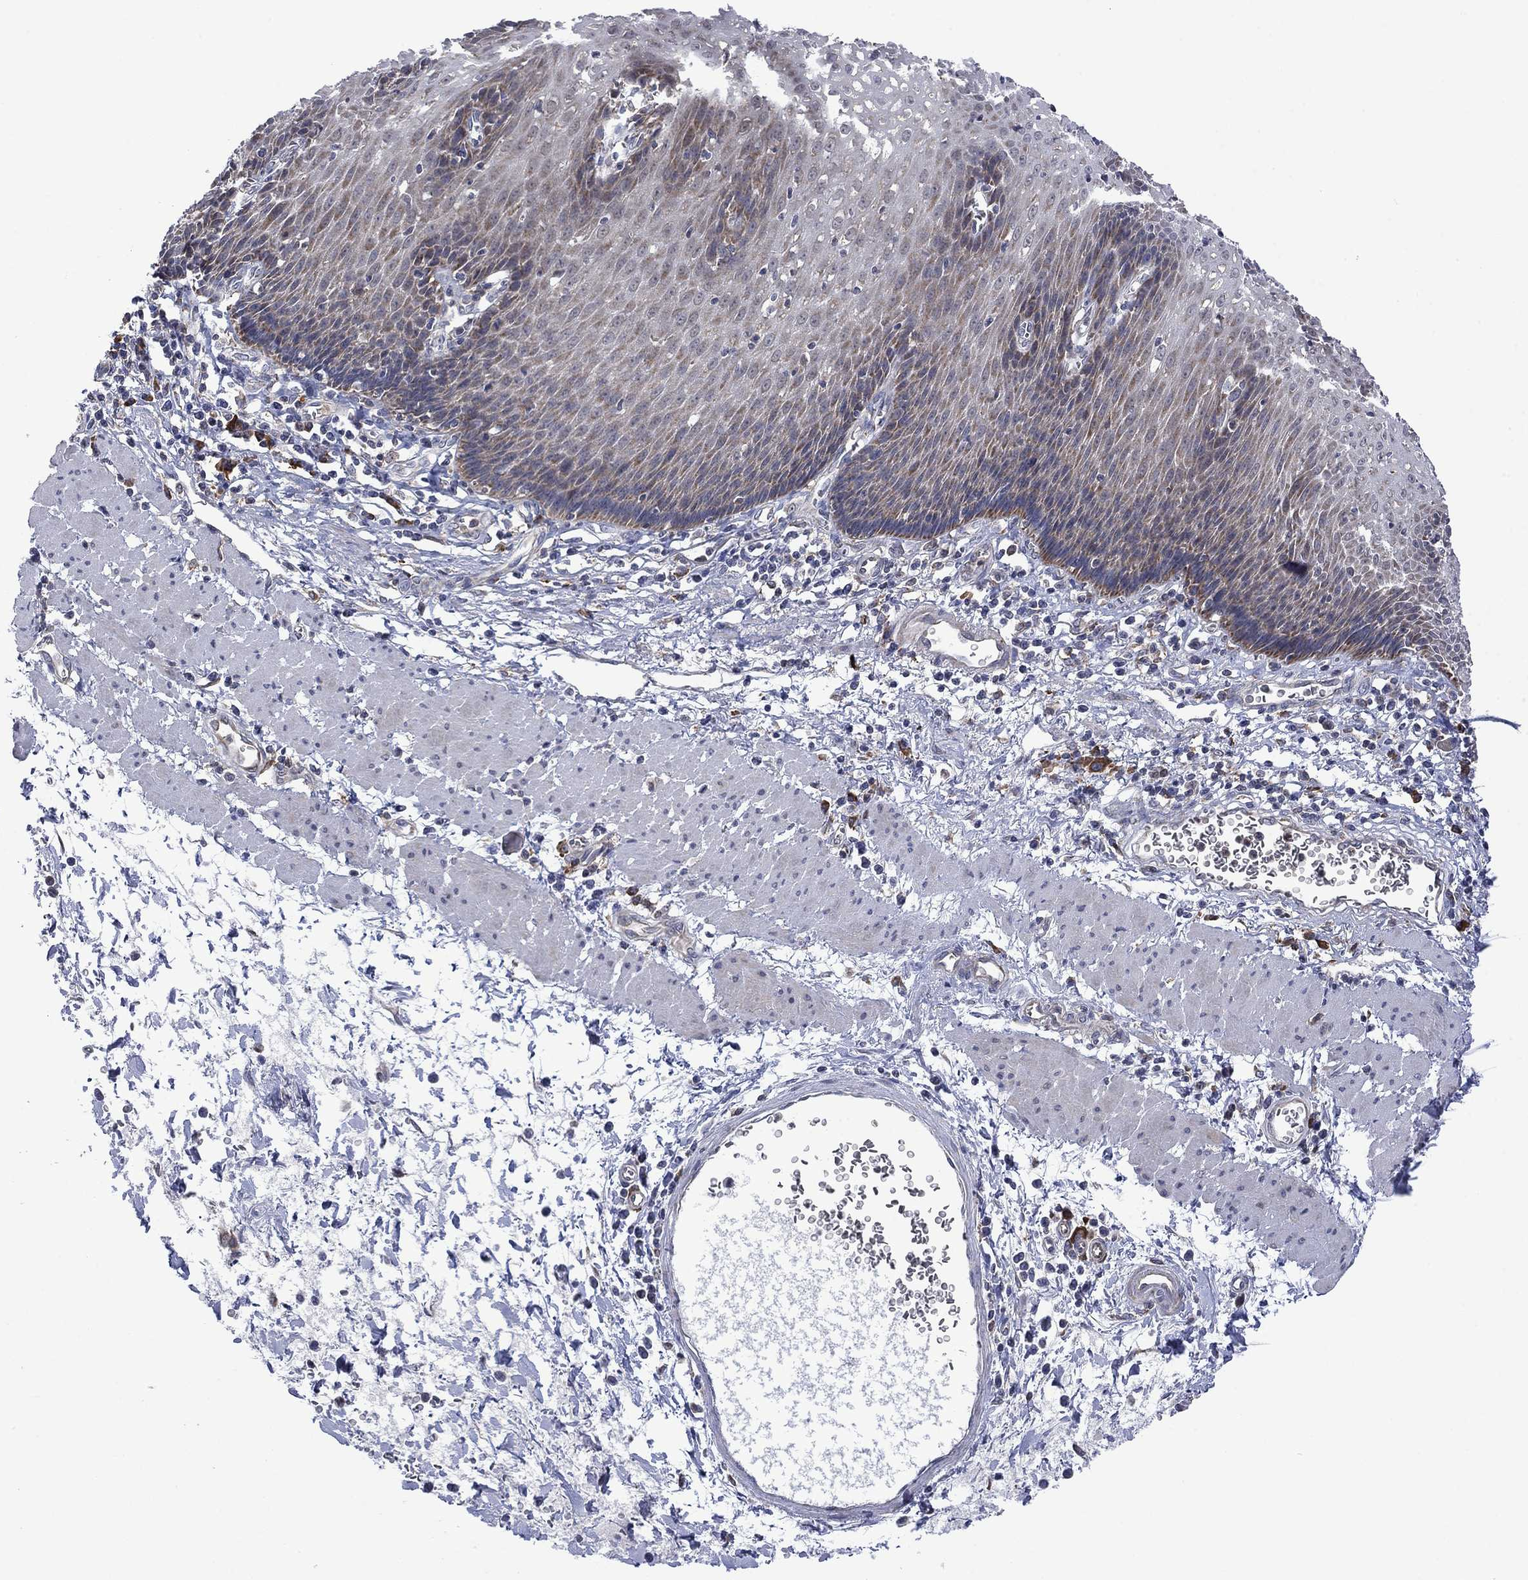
{"staining": {"intensity": "negative", "quantity": "none", "location": "none"}, "tissue": "esophagus", "cell_type": "Squamous epithelial cells", "image_type": "normal", "snomed": [{"axis": "morphology", "description": "Normal tissue, NOS"}, {"axis": "topography", "description": "Esophagus"}], "caption": "This is an immunohistochemistry image of unremarkable esophagus. There is no staining in squamous epithelial cells.", "gene": "FURIN", "patient": {"sex": "male", "age": 57}}